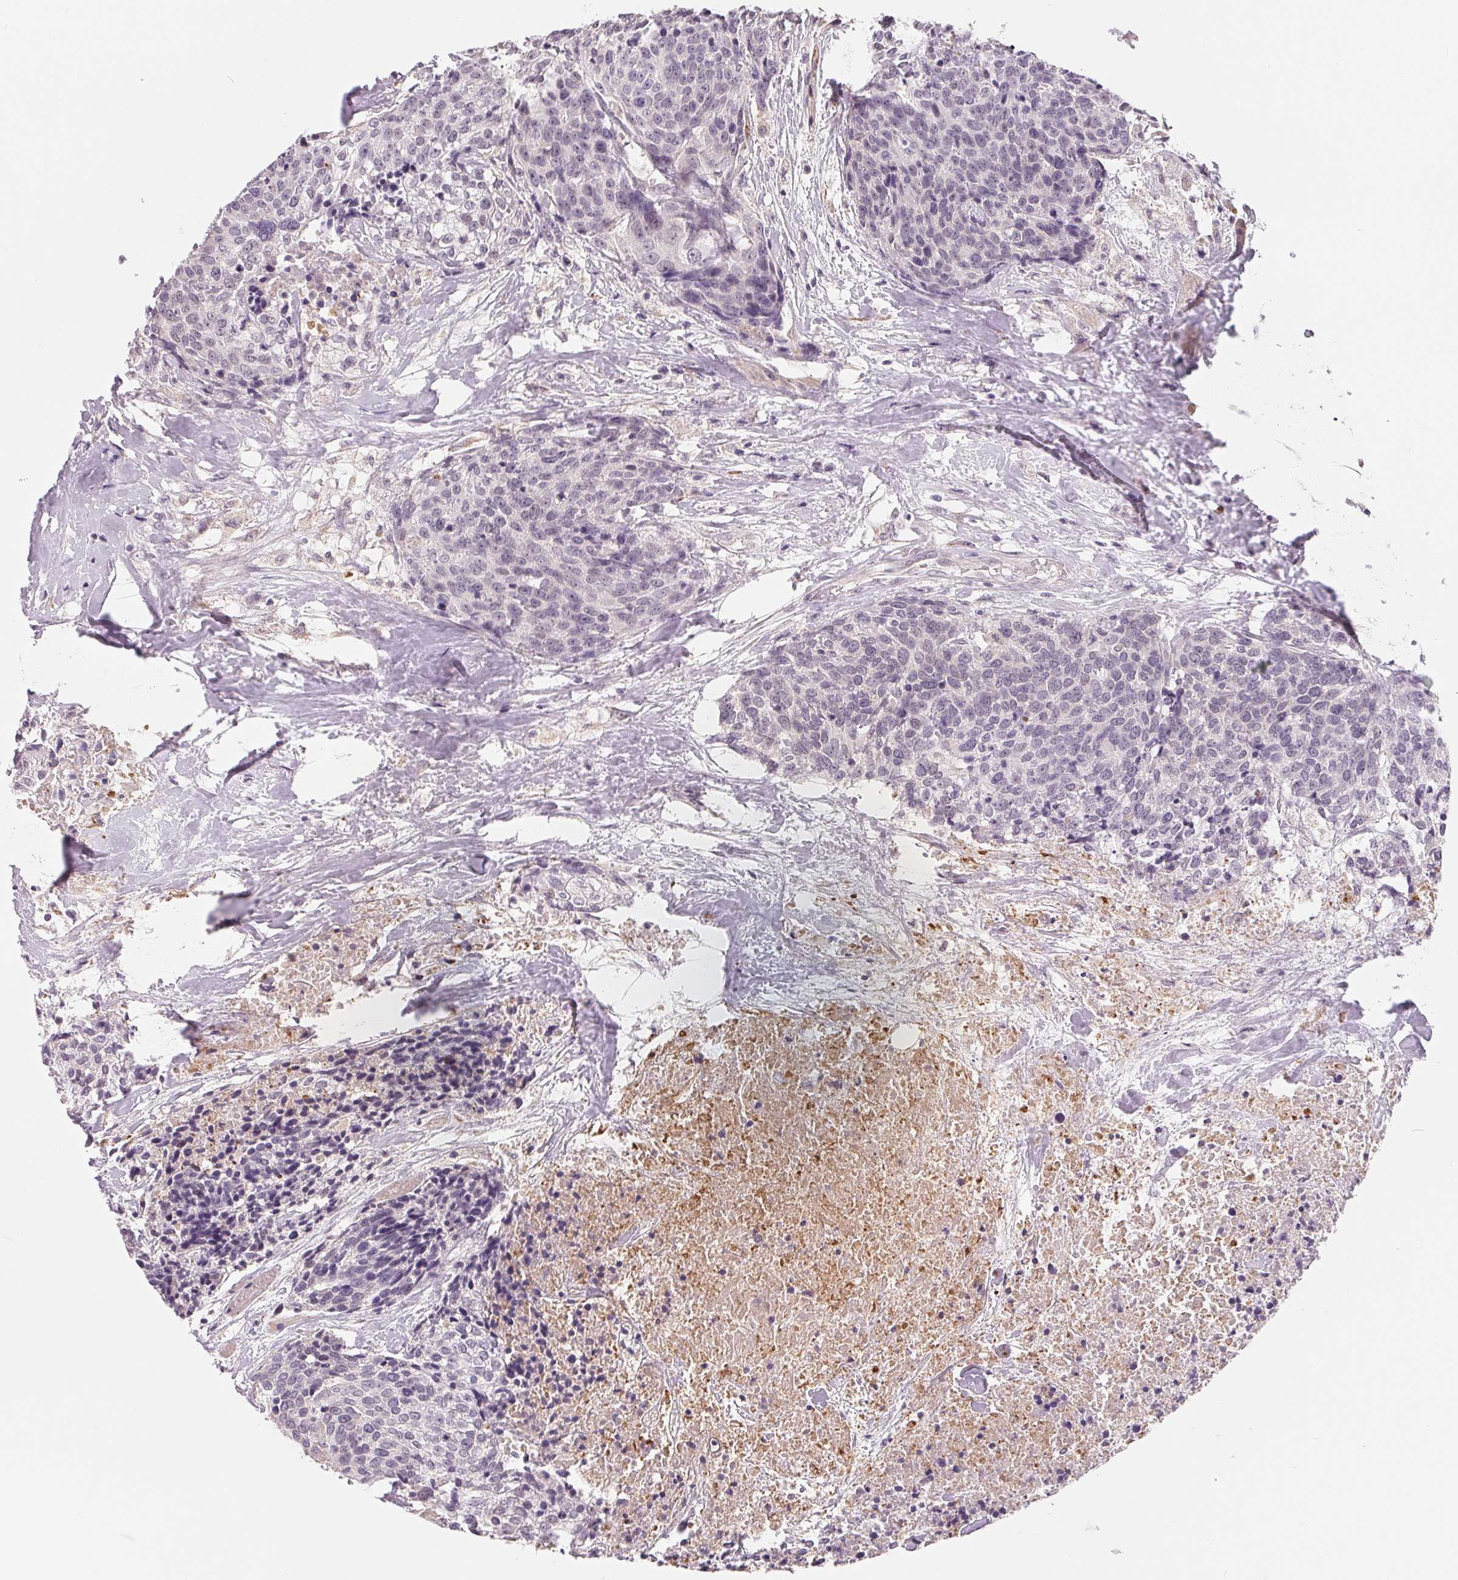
{"staining": {"intensity": "negative", "quantity": "none", "location": "none"}, "tissue": "head and neck cancer", "cell_type": "Tumor cells", "image_type": "cancer", "snomed": [{"axis": "morphology", "description": "Squamous cell carcinoma, NOS"}, {"axis": "topography", "description": "Oral tissue"}, {"axis": "topography", "description": "Head-Neck"}], "caption": "DAB (3,3'-diaminobenzidine) immunohistochemical staining of squamous cell carcinoma (head and neck) exhibits no significant positivity in tumor cells.", "gene": "CFC1", "patient": {"sex": "male", "age": 64}}